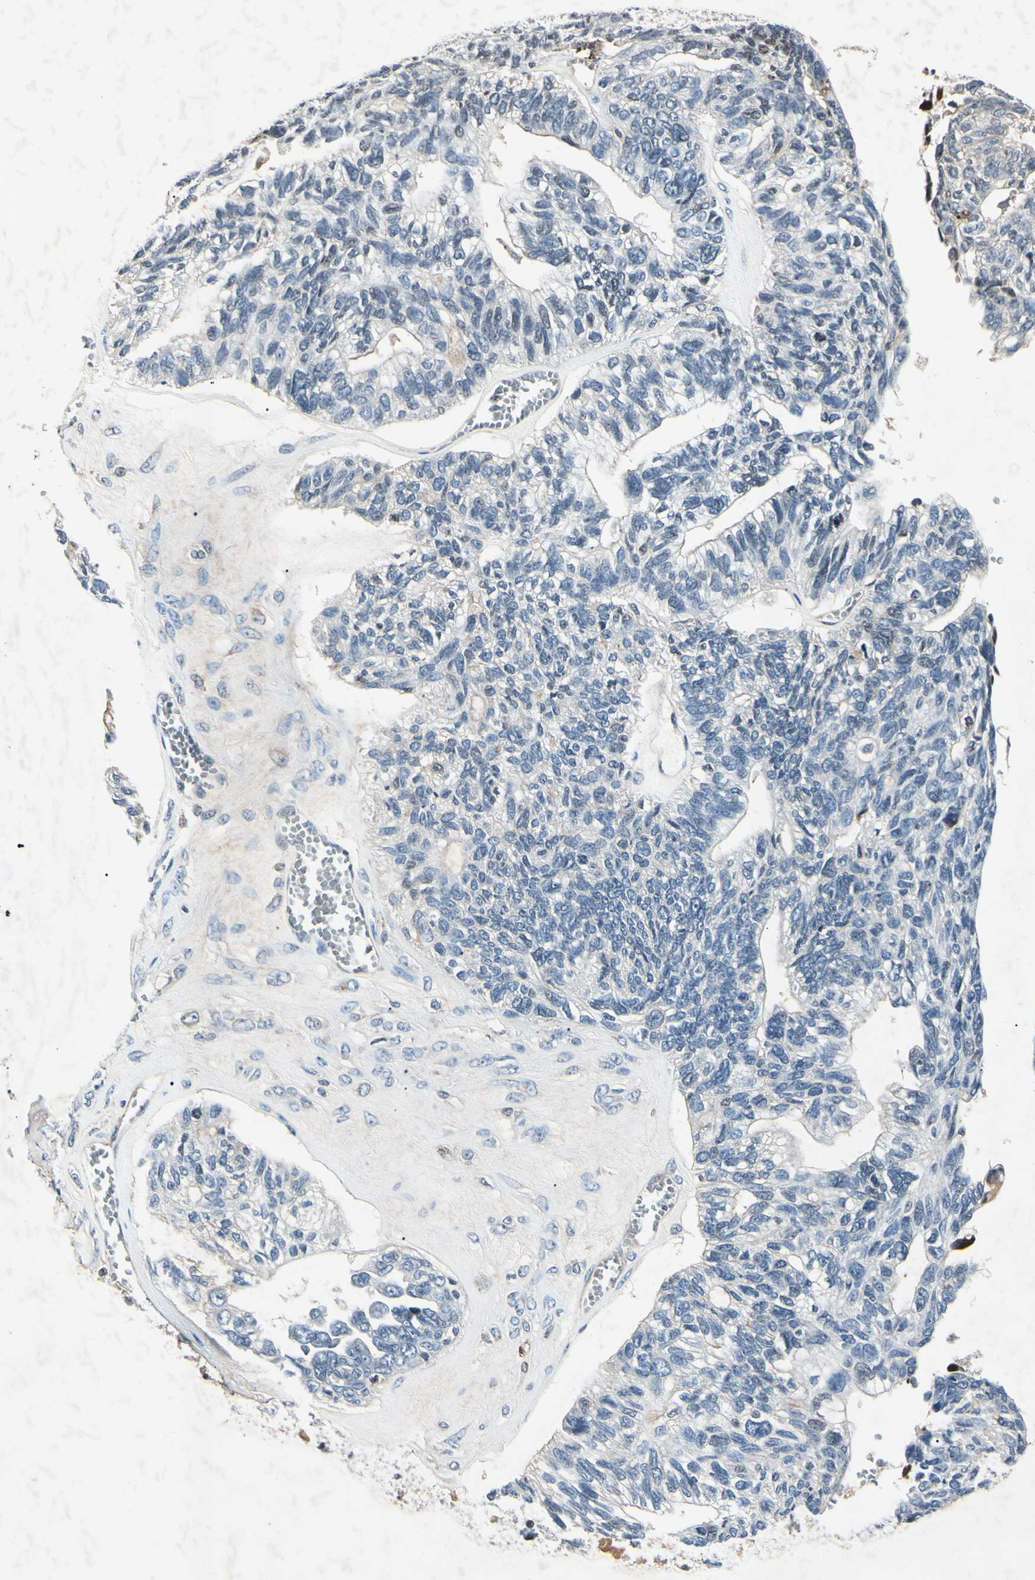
{"staining": {"intensity": "negative", "quantity": "none", "location": "none"}, "tissue": "ovarian cancer", "cell_type": "Tumor cells", "image_type": "cancer", "snomed": [{"axis": "morphology", "description": "Cystadenocarcinoma, serous, NOS"}, {"axis": "topography", "description": "Ovary"}], "caption": "An immunohistochemistry micrograph of ovarian serous cystadenocarcinoma is shown. There is no staining in tumor cells of ovarian serous cystadenocarcinoma.", "gene": "AEBP1", "patient": {"sex": "female", "age": 79}}